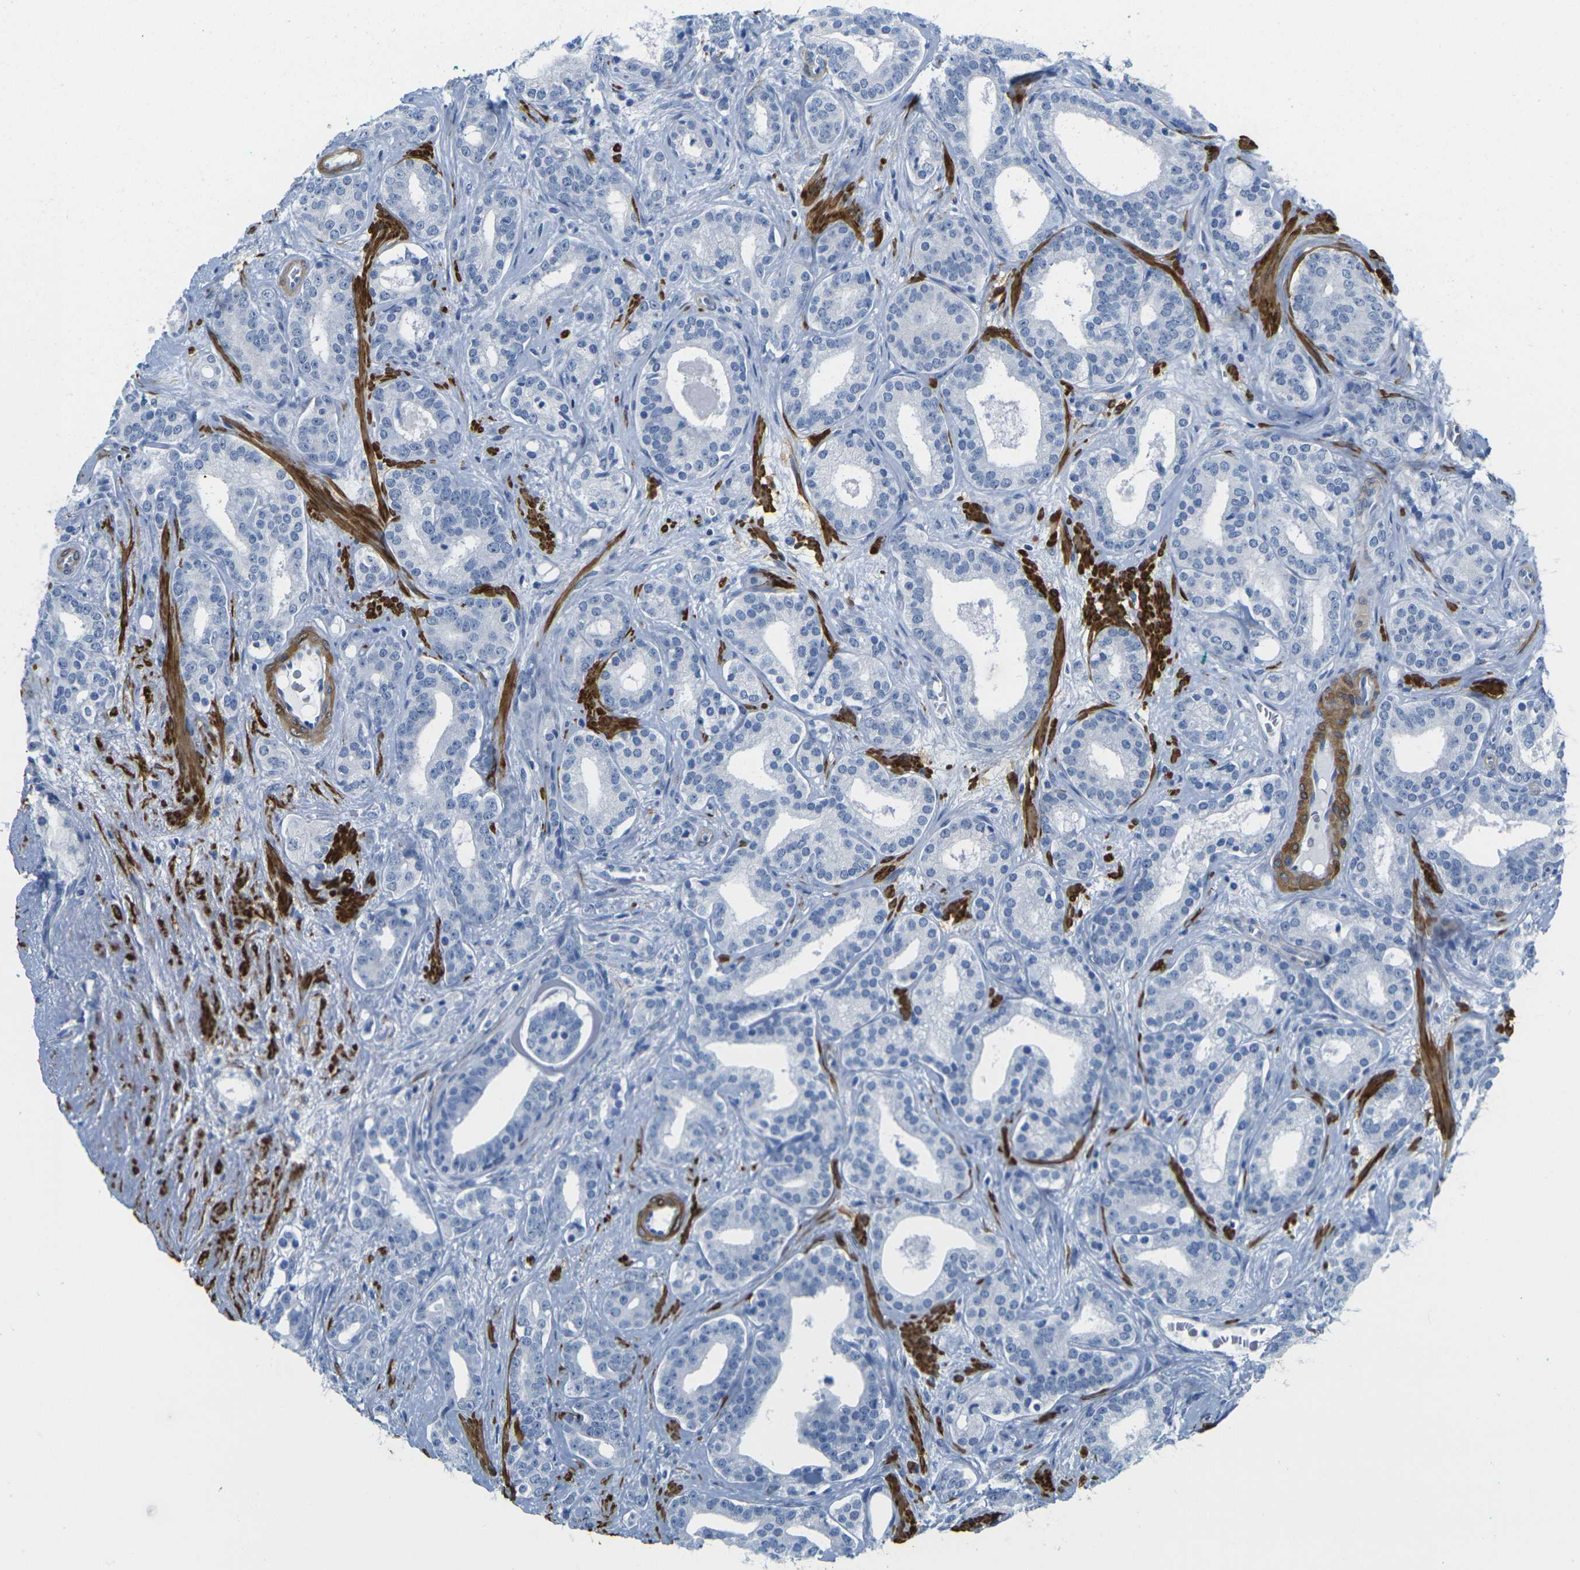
{"staining": {"intensity": "negative", "quantity": "none", "location": "none"}, "tissue": "prostate cancer", "cell_type": "Tumor cells", "image_type": "cancer", "snomed": [{"axis": "morphology", "description": "Adenocarcinoma, Low grade"}, {"axis": "topography", "description": "Prostate"}], "caption": "Immunohistochemistry (IHC) of human prostate cancer shows no positivity in tumor cells. (Immunohistochemistry, brightfield microscopy, high magnification).", "gene": "CNN1", "patient": {"sex": "male", "age": 63}}